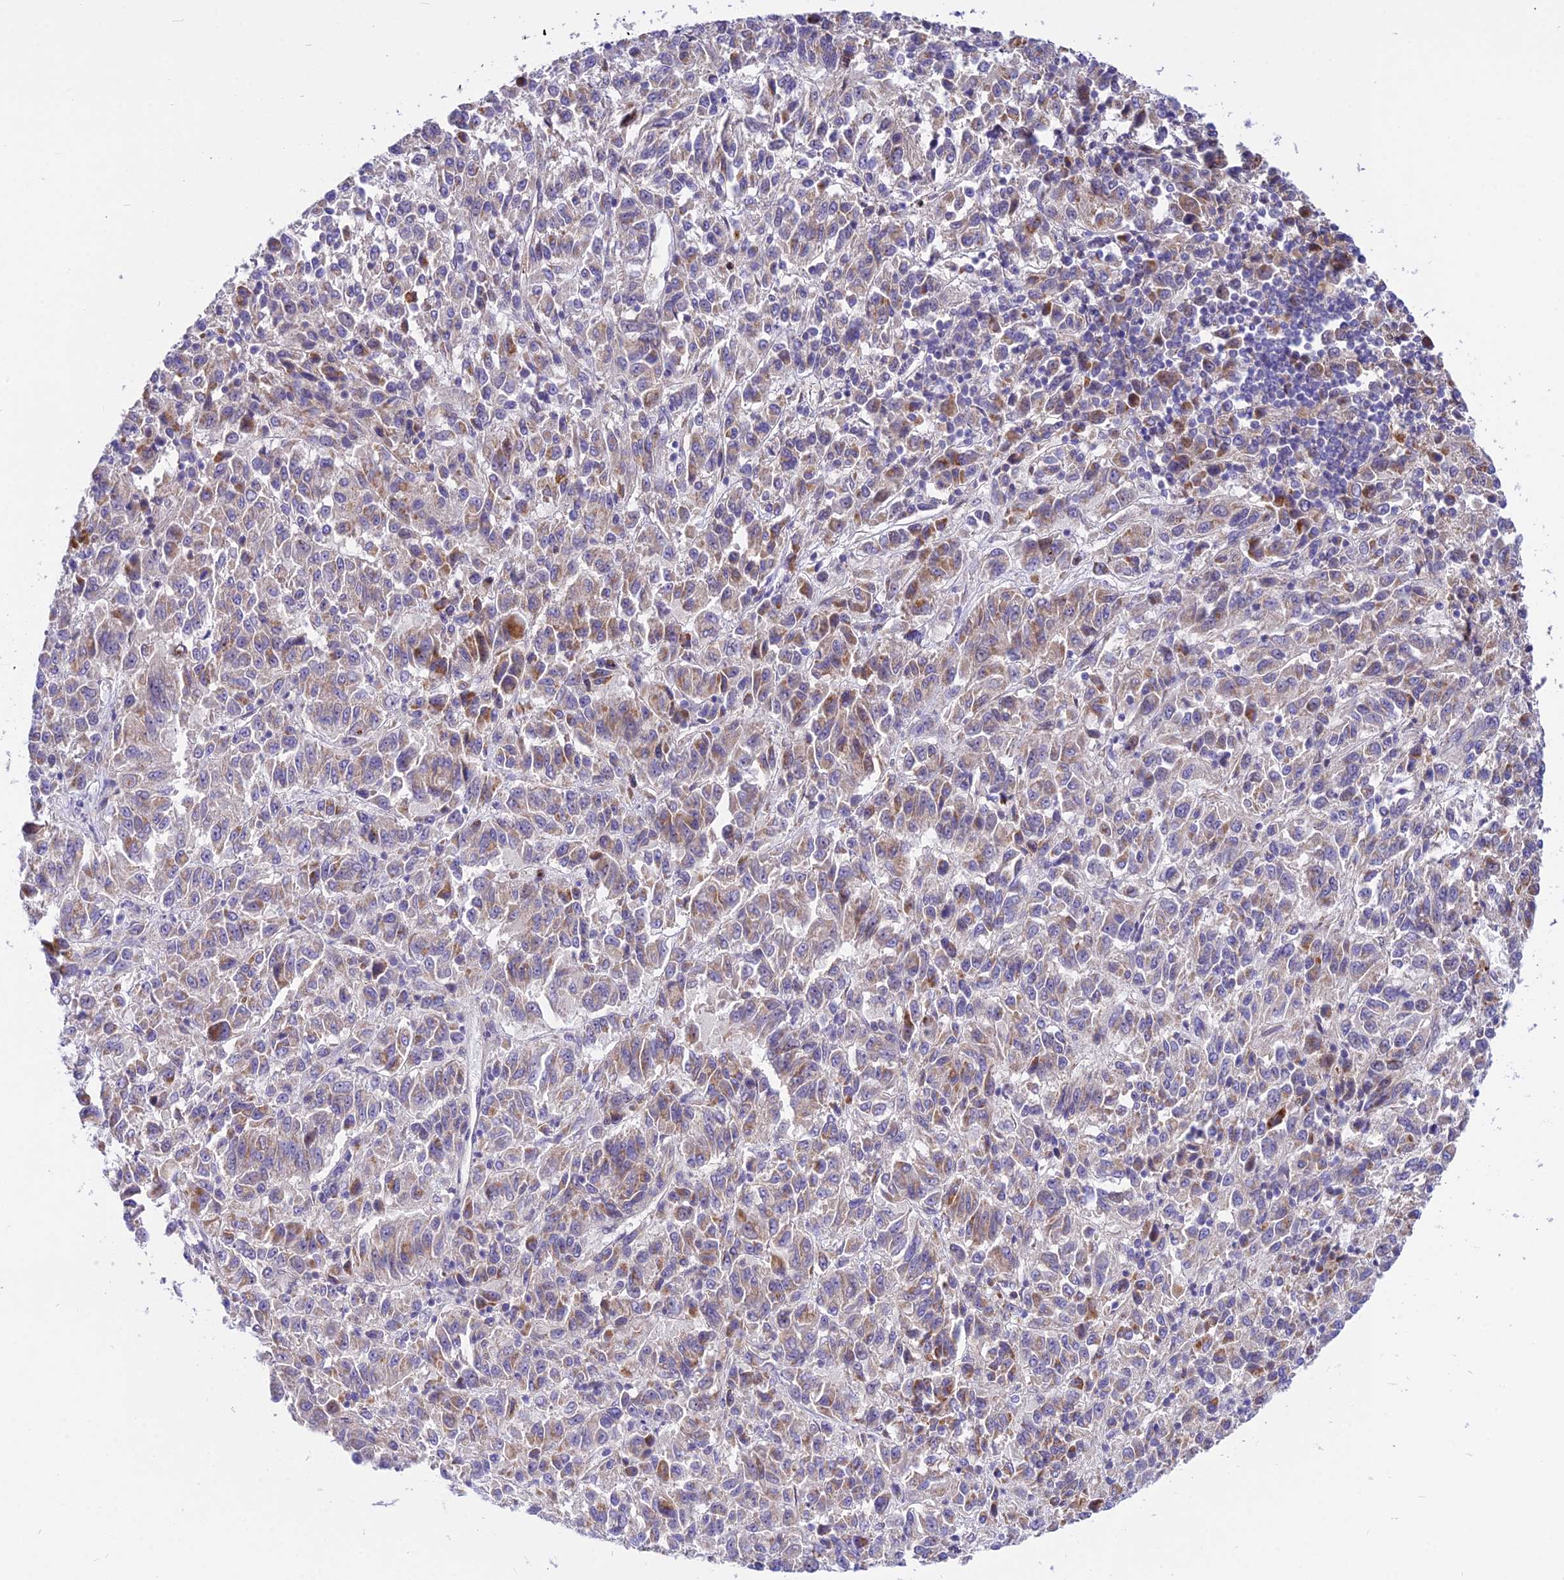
{"staining": {"intensity": "weak", "quantity": "<25%", "location": "cytoplasmic/membranous"}, "tissue": "melanoma", "cell_type": "Tumor cells", "image_type": "cancer", "snomed": [{"axis": "morphology", "description": "Malignant melanoma, Metastatic site"}, {"axis": "topography", "description": "Lung"}], "caption": "A high-resolution micrograph shows immunohistochemistry (IHC) staining of melanoma, which shows no significant positivity in tumor cells.", "gene": "TRIM43B", "patient": {"sex": "male", "age": 64}}